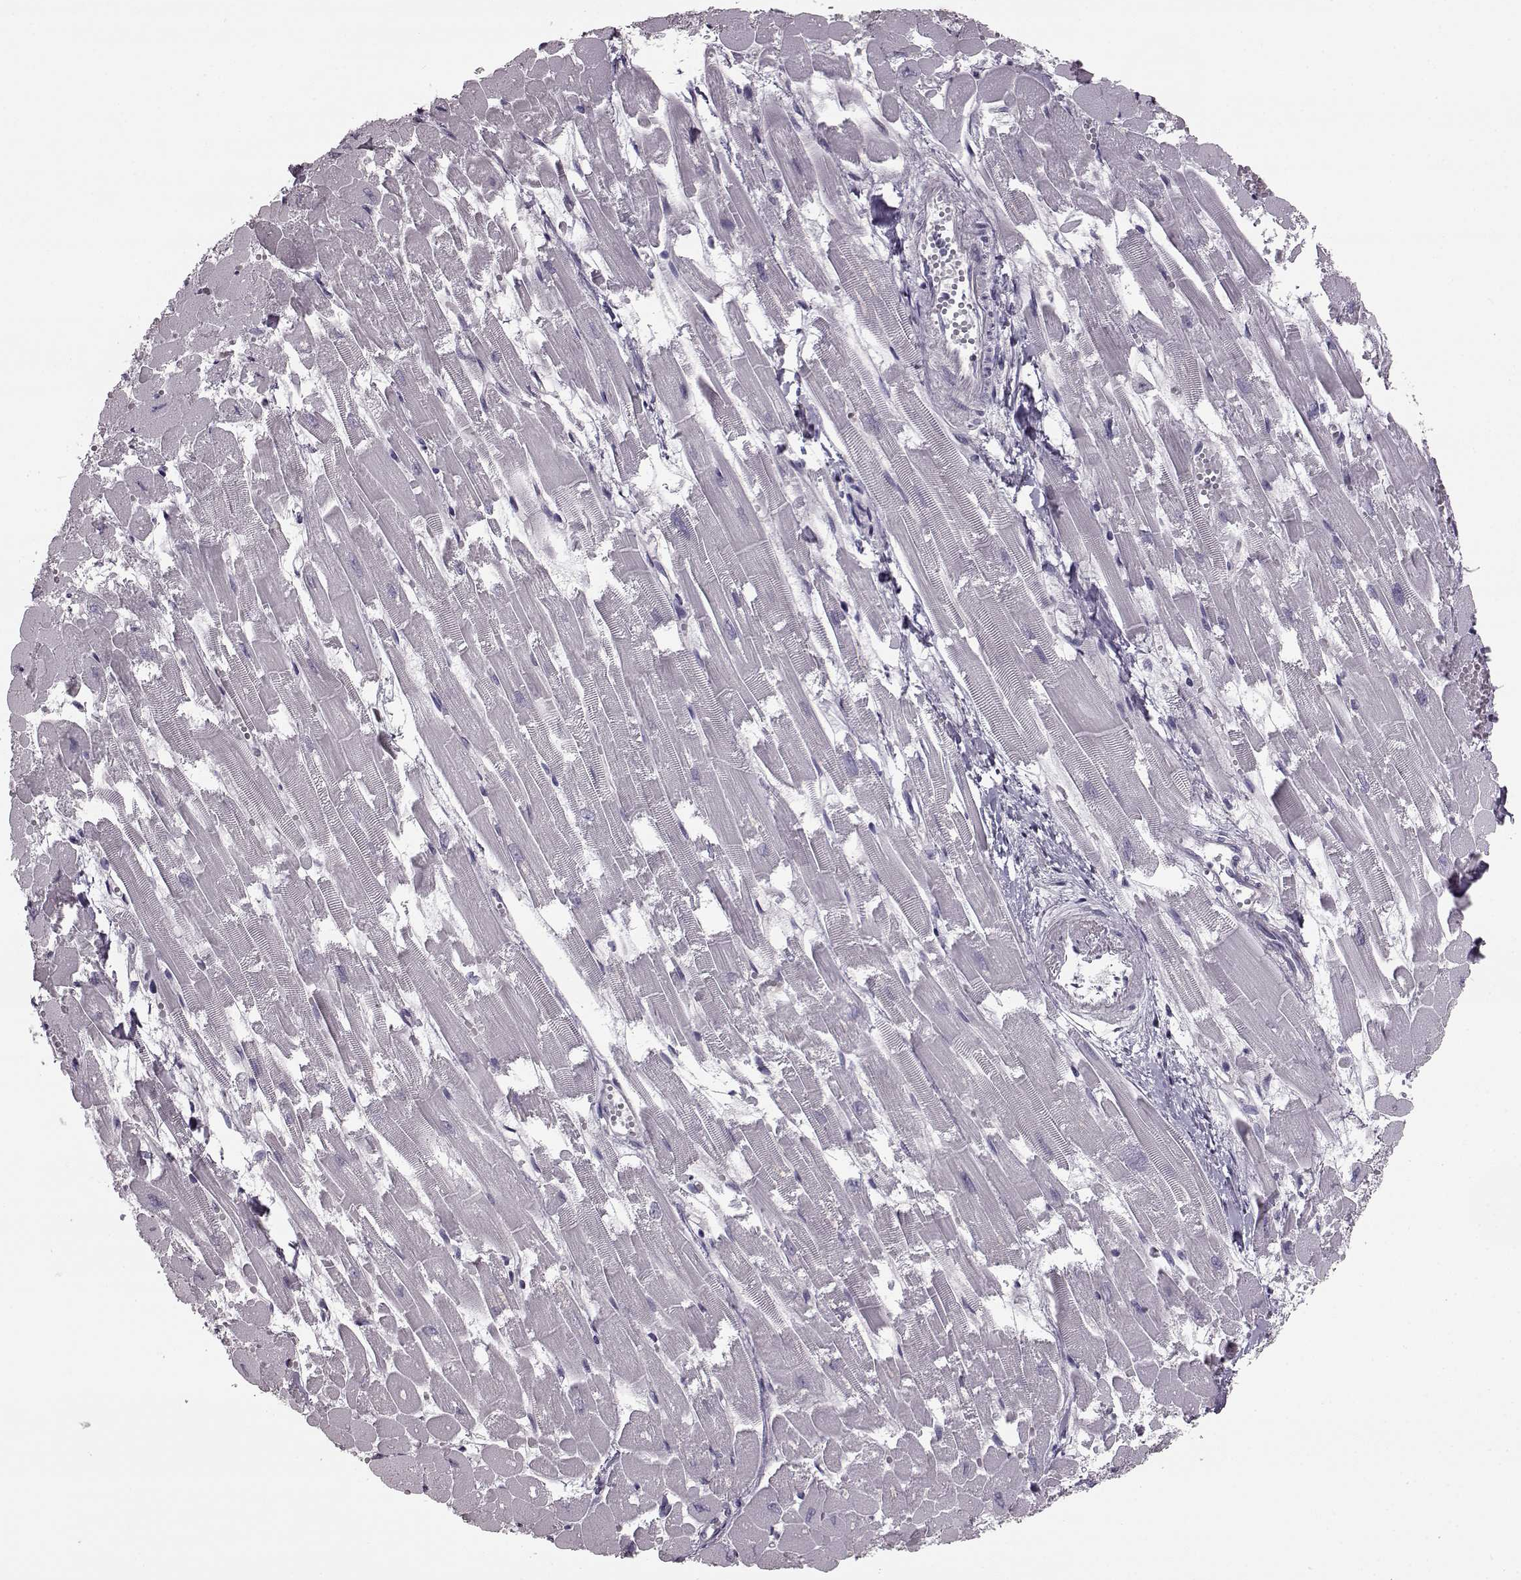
{"staining": {"intensity": "negative", "quantity": "none", "location": "none"}, "tissue": "heart muscle", "cell_type": "Cardiomyocytes", "image_type": "normal", "snomed": [{"axis": "morphology", "description": "Normal tissue, NOS"}, {"axis": "topography", "description": "Heart"}], "caption": "Immunohistochemistry (IHC) histopathology image of normal human heart muscle stained for a protein (brown), which demonstrates no expression in cardiomyocytes.", "gene": "PRPH2", "patient": {"sex": "female", "age": 52}}